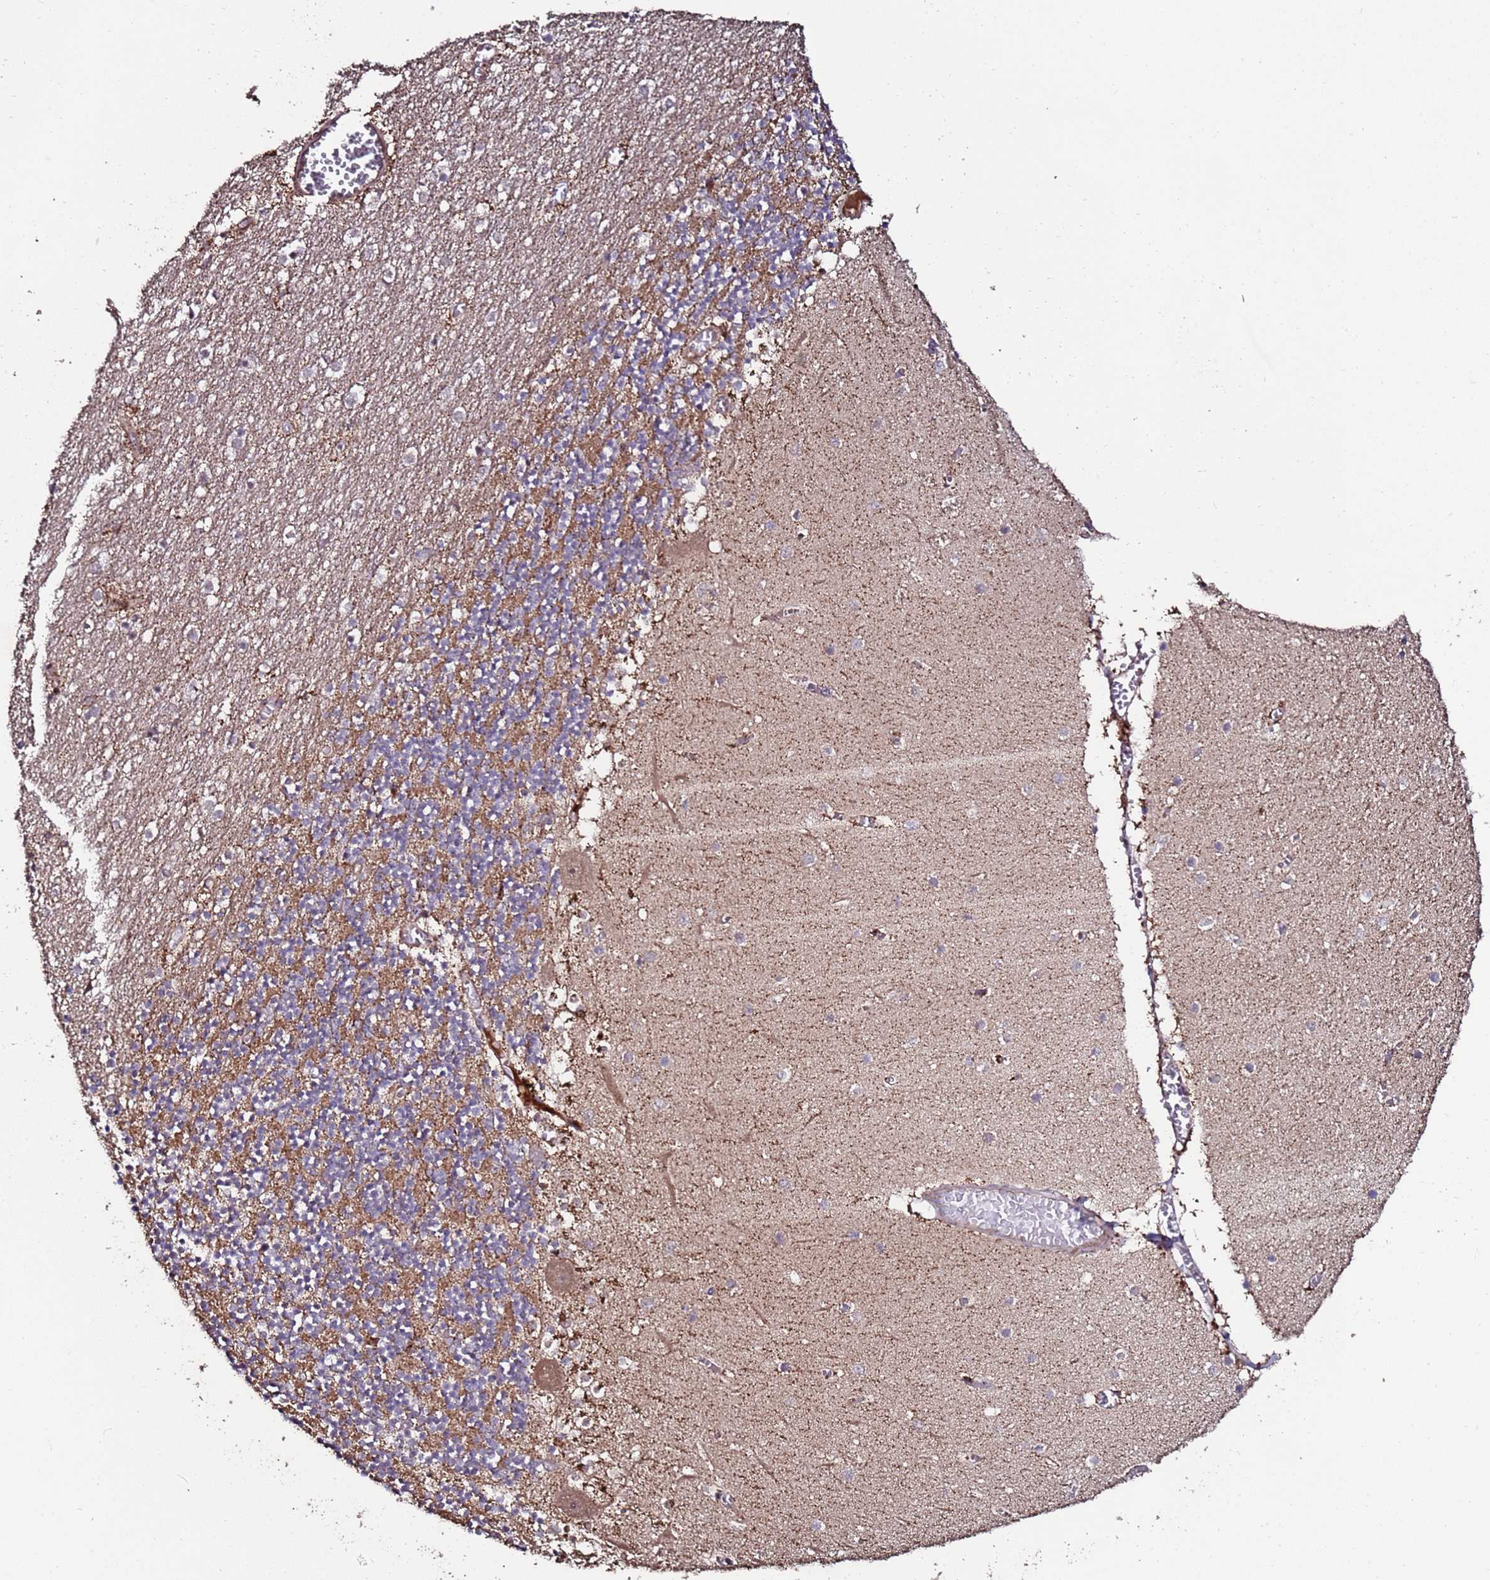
{"staining": {"intensity": "moderate", "quantity": "25%-75%", "location": "cytoplasmic/membranous"}, "tissue": "cerebellum", "cell_type": "Cells in granular layer", "image_type": "normal", "snomed": [{"axis": "morphology", "description": "Normal tissue, NOS"}, {"axis": "topography", "description": "Cerebellum"}], "caption": "This image exhibits immunohistochemistry staining of normal human cerebellum, with medium moderate cytoplasmic/membranous expression in approximately 25%-75% of cells in granular layer.", "gene": "PRODH", "patient": {"sex": "female", "age": 28}}